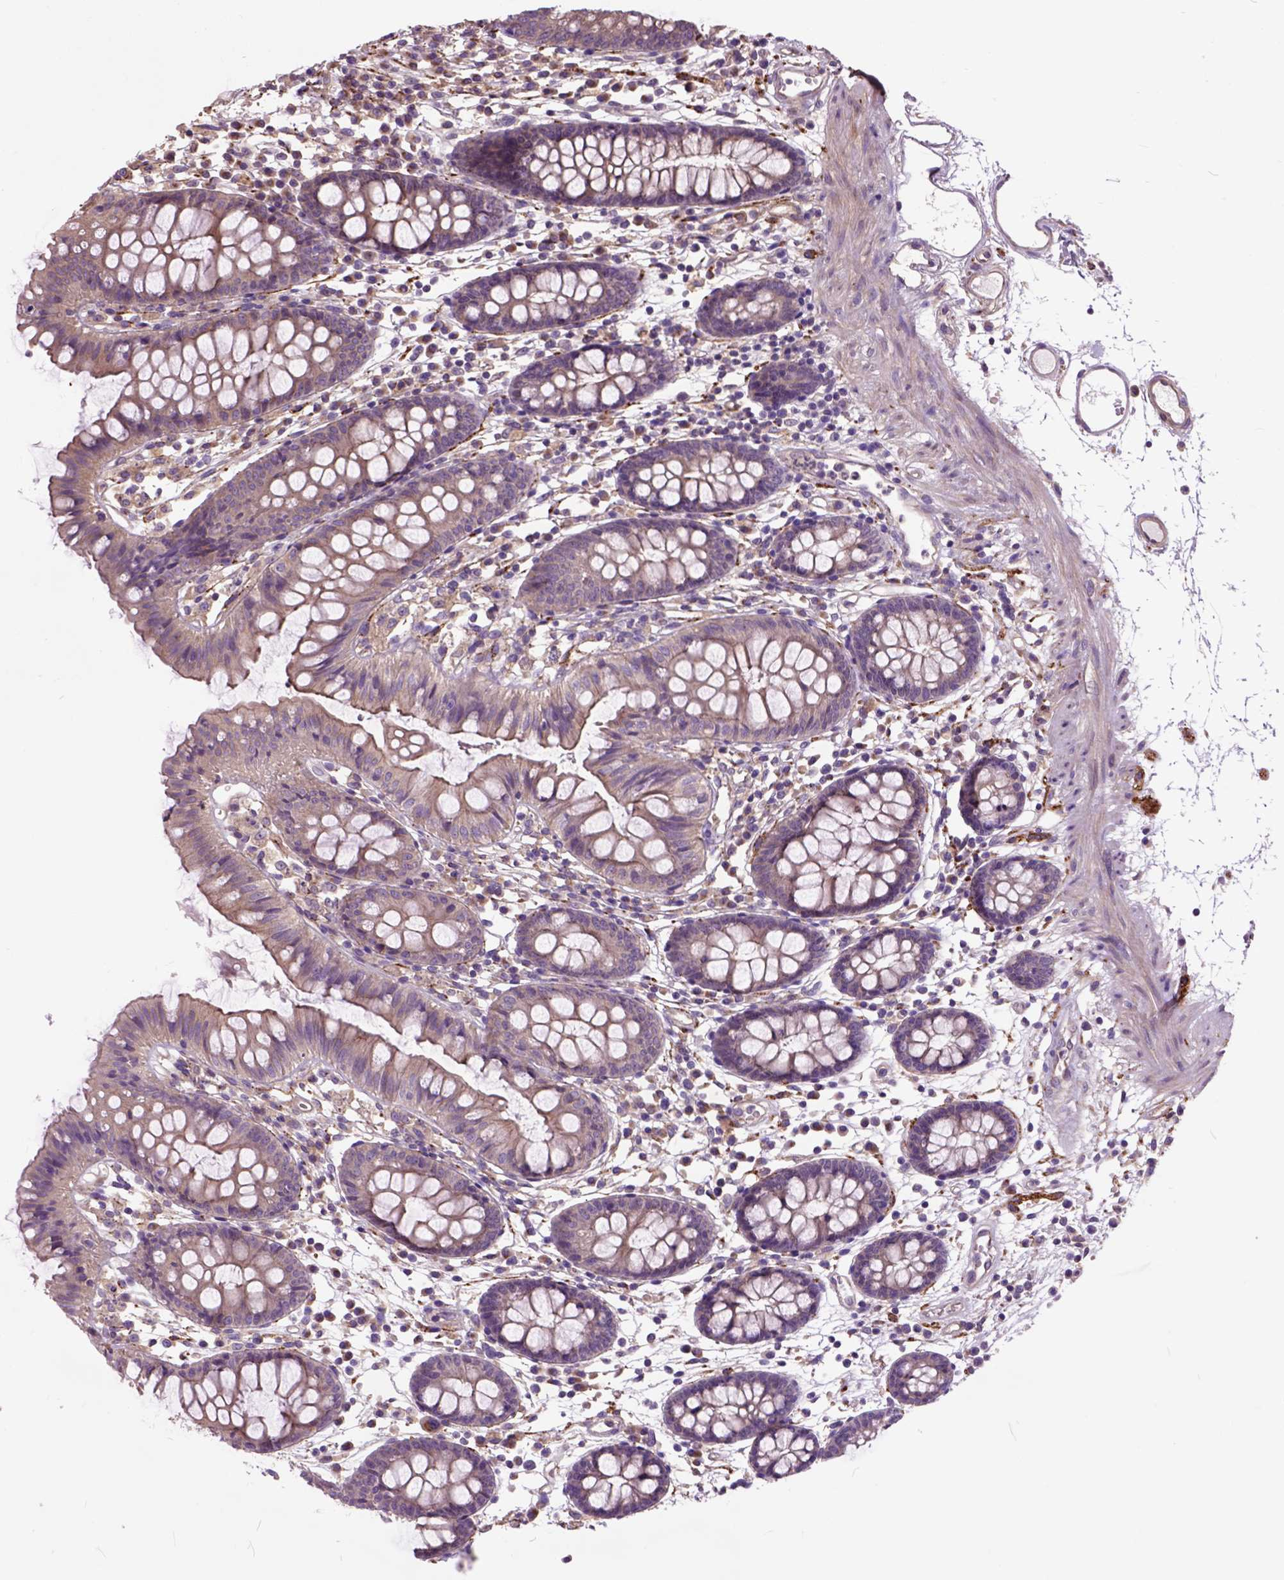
{"staining": {"intensity": "weak", "quantity": ">75%", "location": "cytoplasmic/membranous"}, "tissue": "colon", "cell_type": "Endothelial cells", "image_type": "normal", "snomed": [{"axis": "morphology", "description": "Normal tissue, NOS"}, {"axis": "topography", "description": "Colon"}], "caption": "Weak cytoplasmic/membranous protein positivity is appreciated in approximately >75% of endothelial cells in colon. Using DAB (3,3'-diaminobenzidine) (brown) and hematoxylin (blue) stains, captured at high magnification using brightfield microscopy.", "gene": "MAPT", "patient": {"sex": "female", "age": 84}}